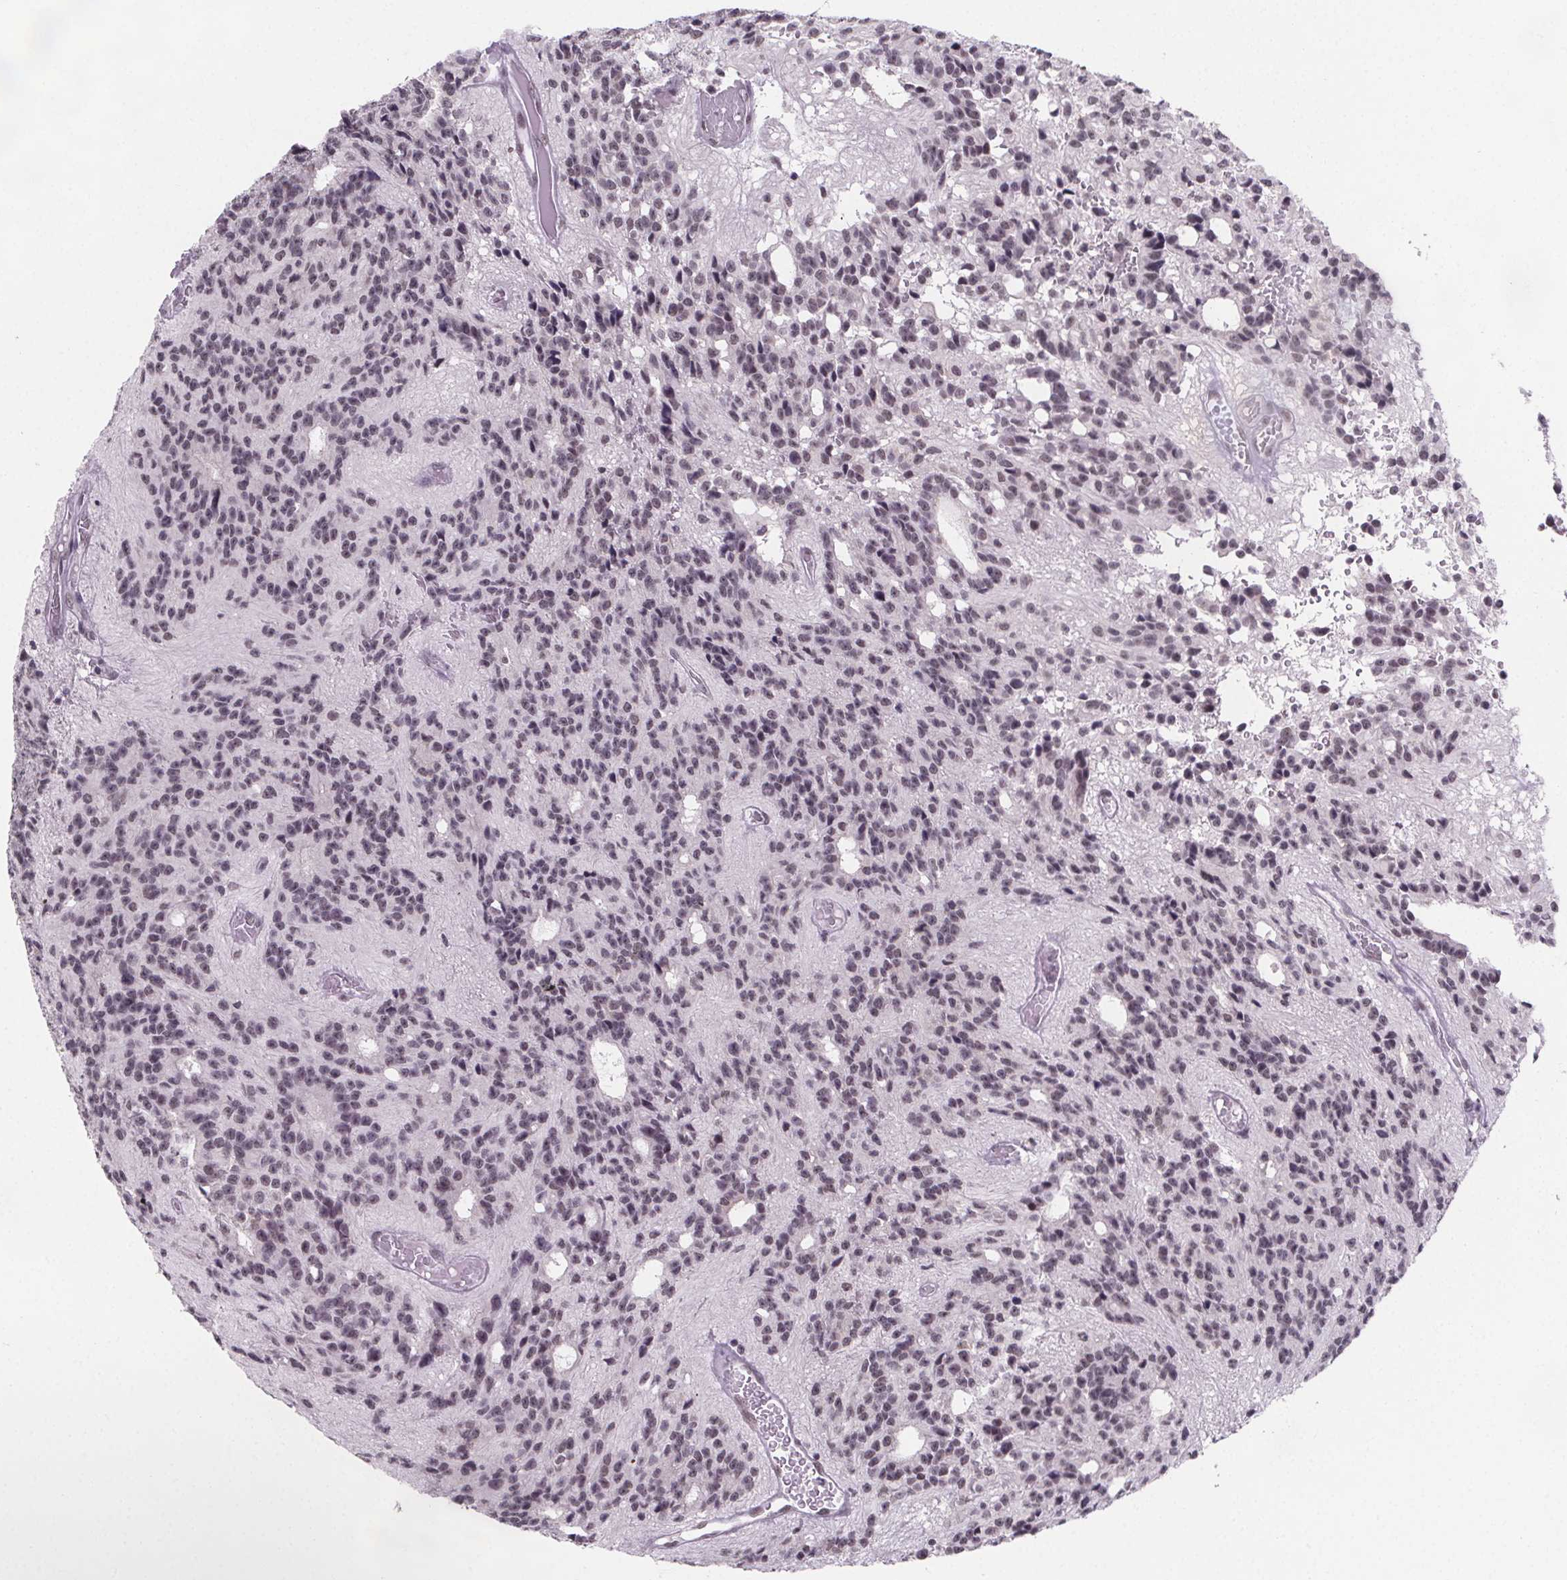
{"staining": {"intensity": "weak", "quantity": "<25%", "location": "nuclear"}, "tissue": "glioma", "cell_type": "Tumor cells", "image_type": "cancer", "snomed": [{"axis": "morphology", "description": "Glioma, malignant, Low grade"}, {"axis": "topography", "description": "Brain"}], "caption": "Human low-grade glioma (malignant) stained for a protein using immunohistochemistry demonstrates no positivity in tumor cells.", "gene": "ZNF572", "patient": {"sex": "male", "age": 31}}